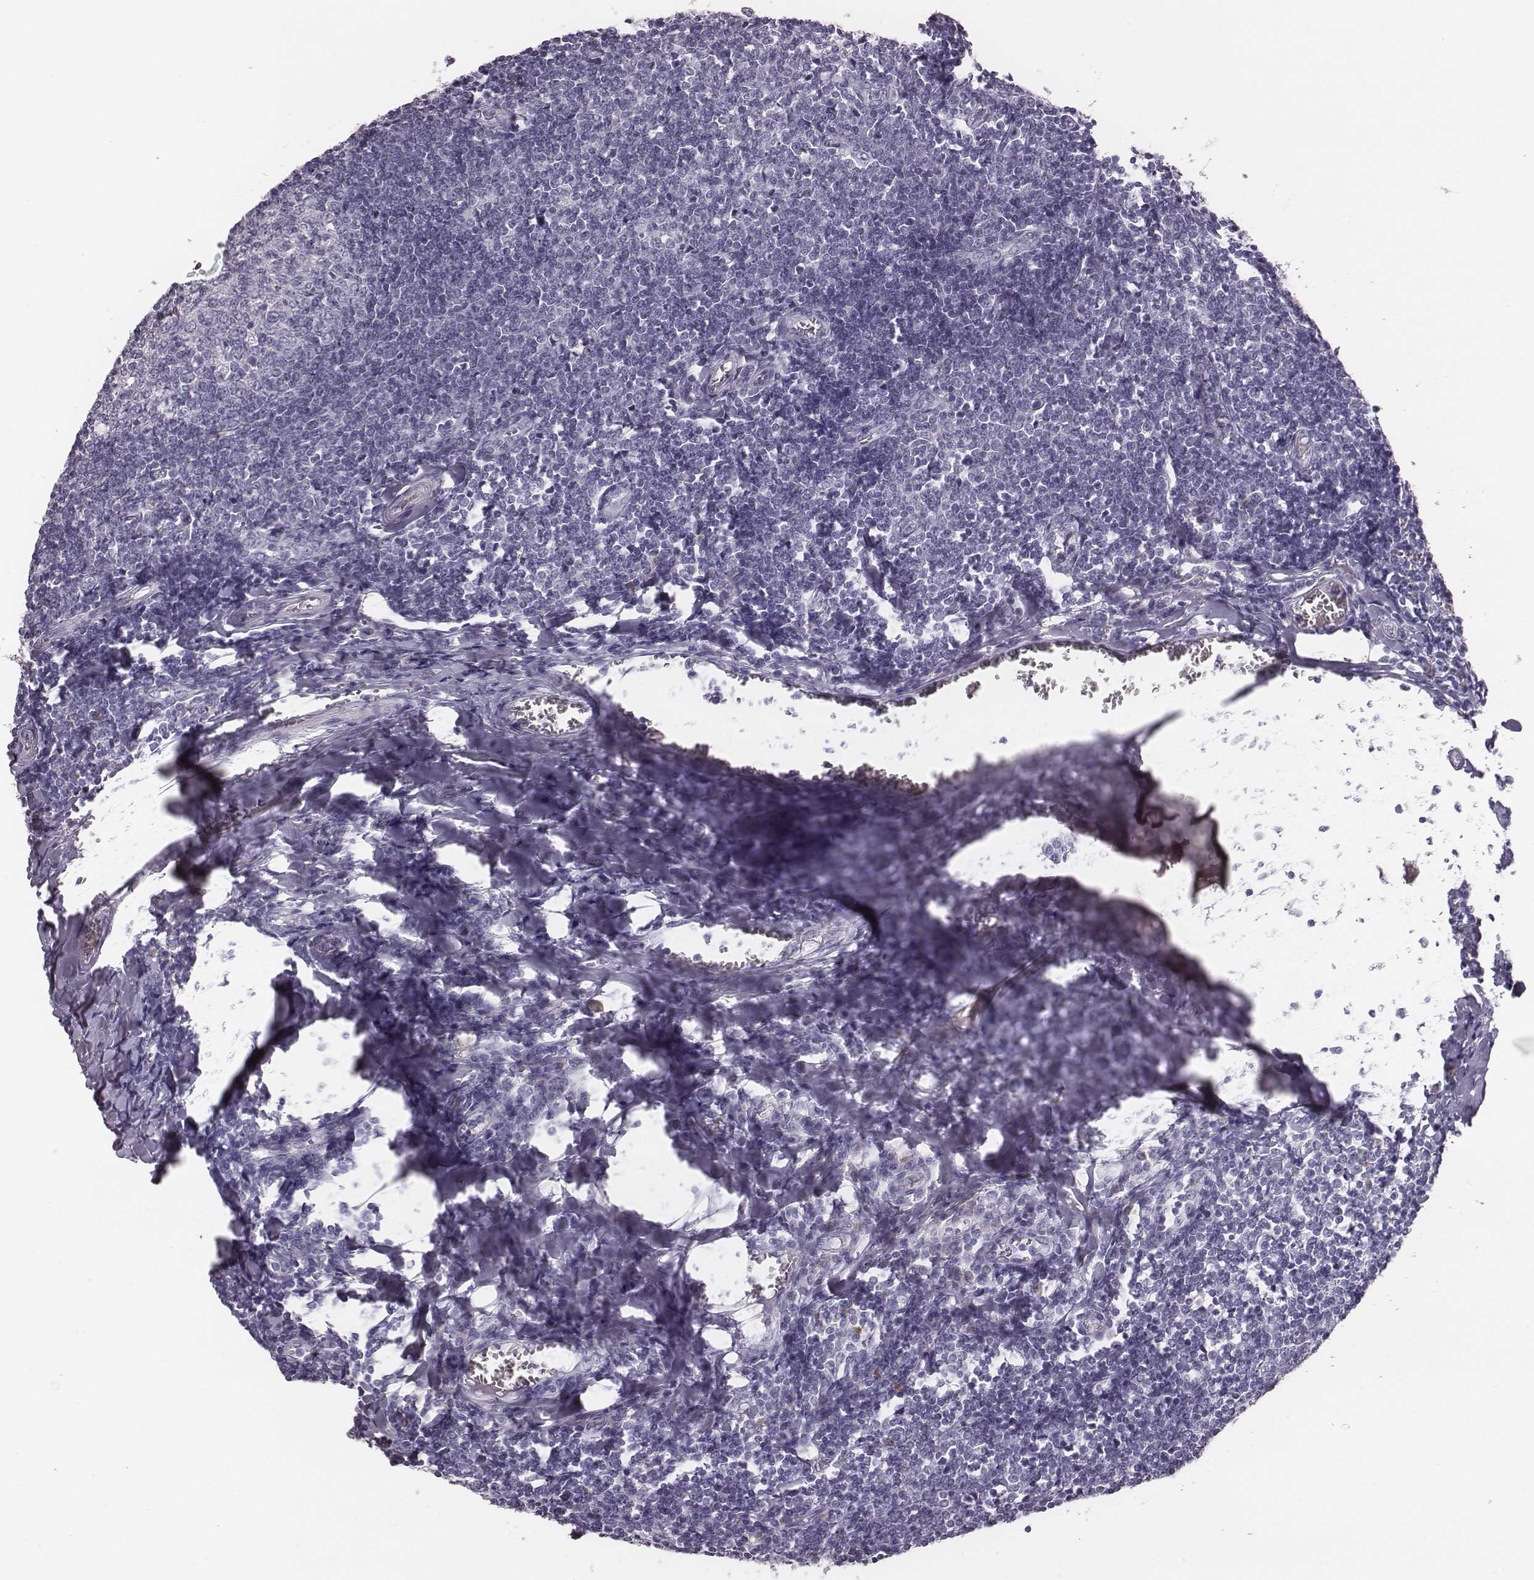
{"staining": {"intensity": "negative", "quantity": "none", "location": "none"}, "tissue": "tonsil", "cell_type": "Germinal center cells", "image_type": "normal", "snomed": [{"axis": "morphology", "description": "Normal tissue, NOS"}, {"axis": "topography", "description": "Tonsil"}], "caption": "Protein analysis of benign tonsil reveals no significant expression in germinal center cells.", "gene": "CSH1", "patient": {"sex": "female", "age": 12}}